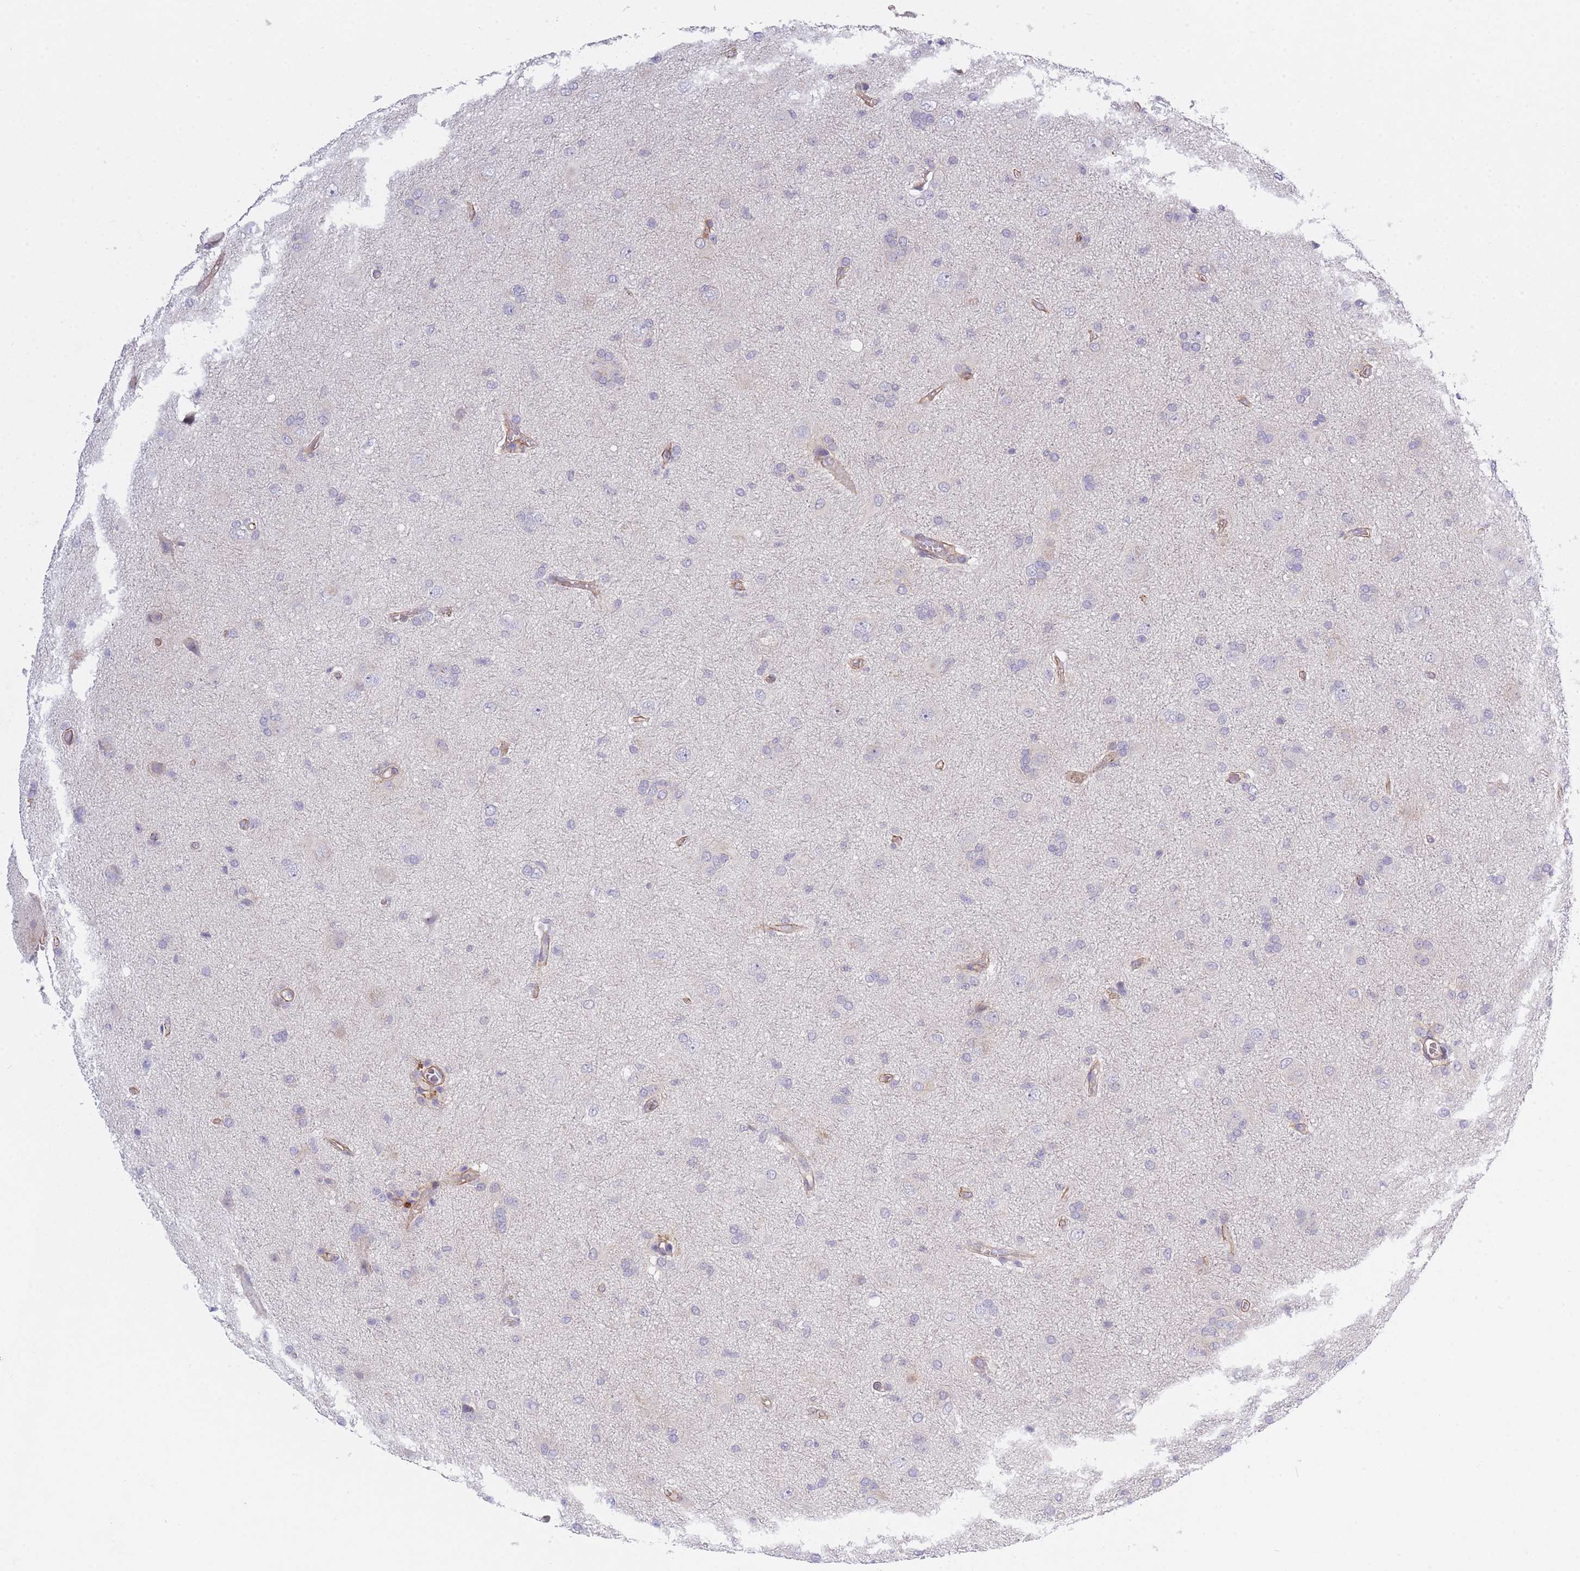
{"staining": {"intensity": "negative", "quantity": "none", "location": "none"}, "tissue": "glioma", "cell_type": "Tumor cells", "image_type": "cancer", "snomed": [{"axis": "morphology", "description": "Glioma, malignant, High grade"}, {"axis": "topography", "description": "Brain"}], "caption": "IHC of glioma displays no expression in tumor cells.", "gene": "SLC7A6", "patient": {"sex": "female", "age": 57}}